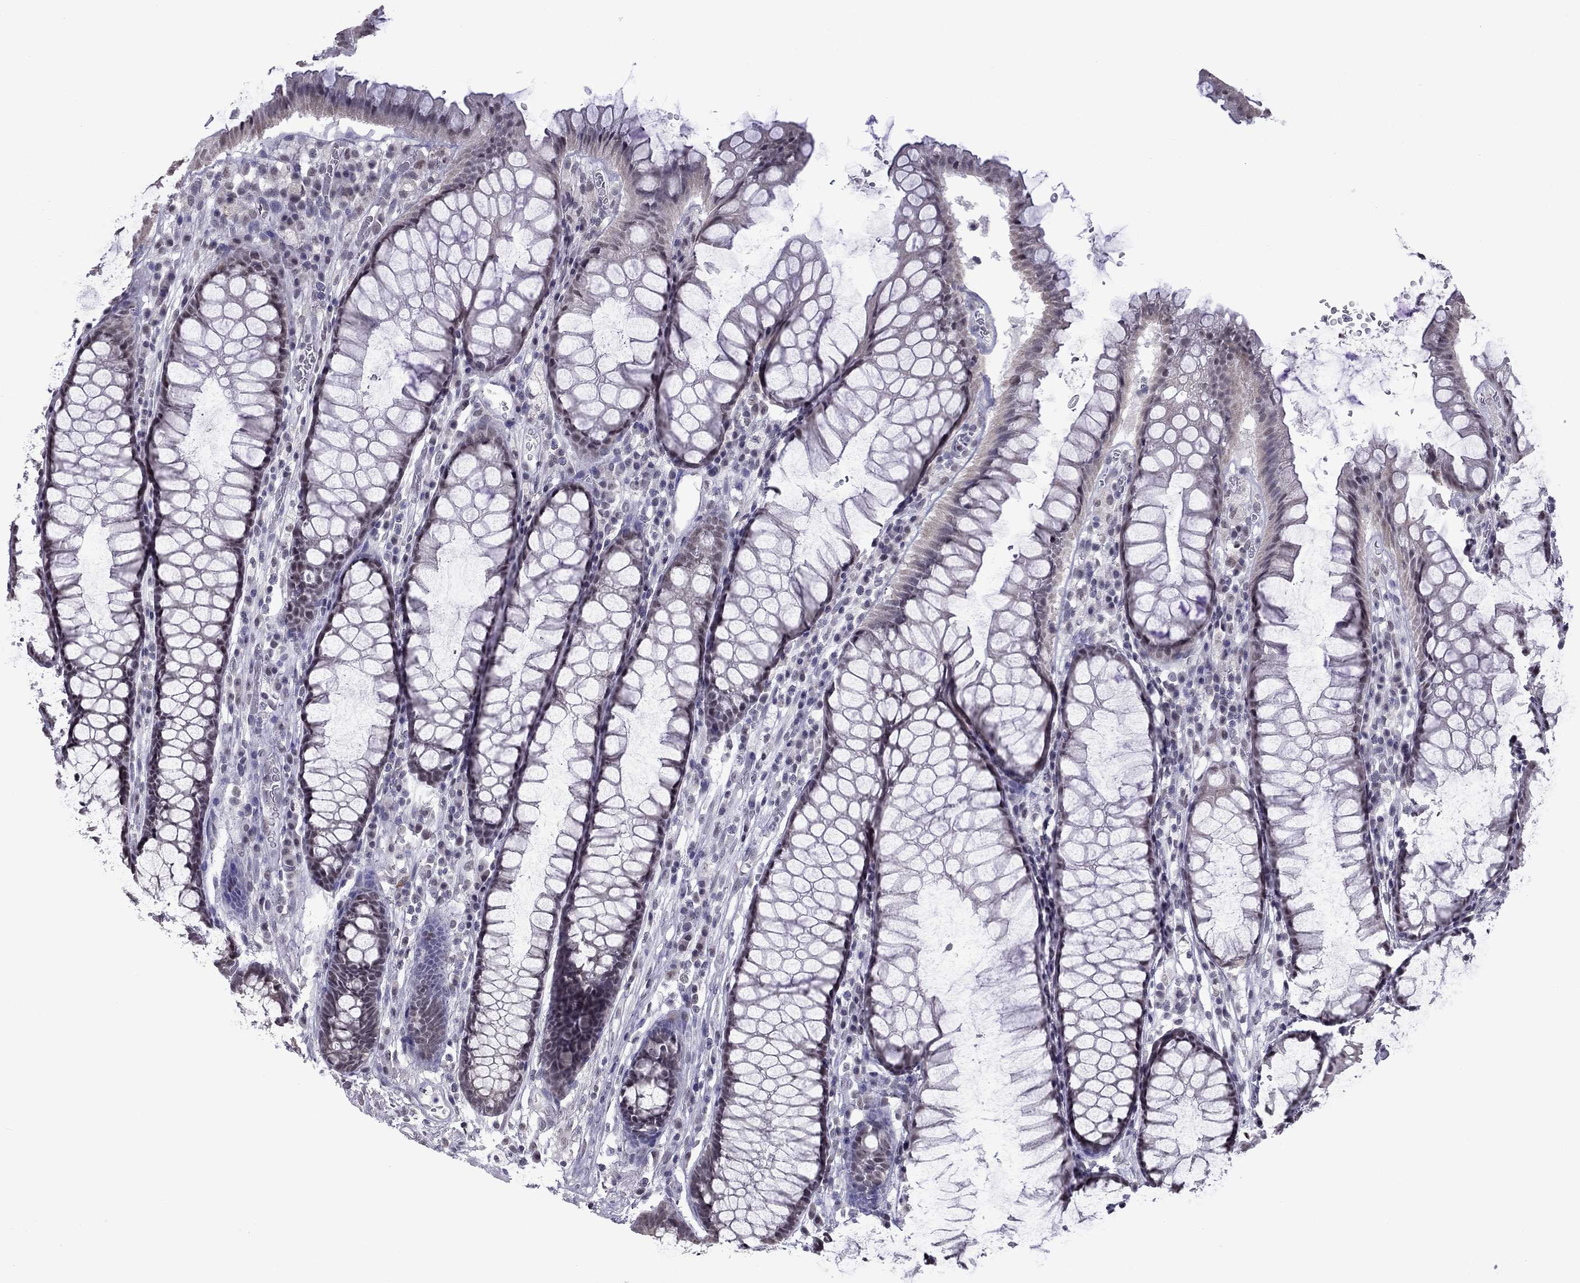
{"staining": {"intensity": "negative", "quantity": "none", "location": "none"}, "tissue": "rectum", "cell_type": "Glandular cells", "image_type": "normal", "snomed": [{"axis": "morphology", "description": "Normal tissue, NOS"}, {"axis": "topography", "description": "Rectum"}], "caption": "This is a photomicrograph of IHC staining of benign rectum, which shows no staining in glandular cells.", "gene": "PPP1R3A", "patient": {"sex": "female", "age": 68}}